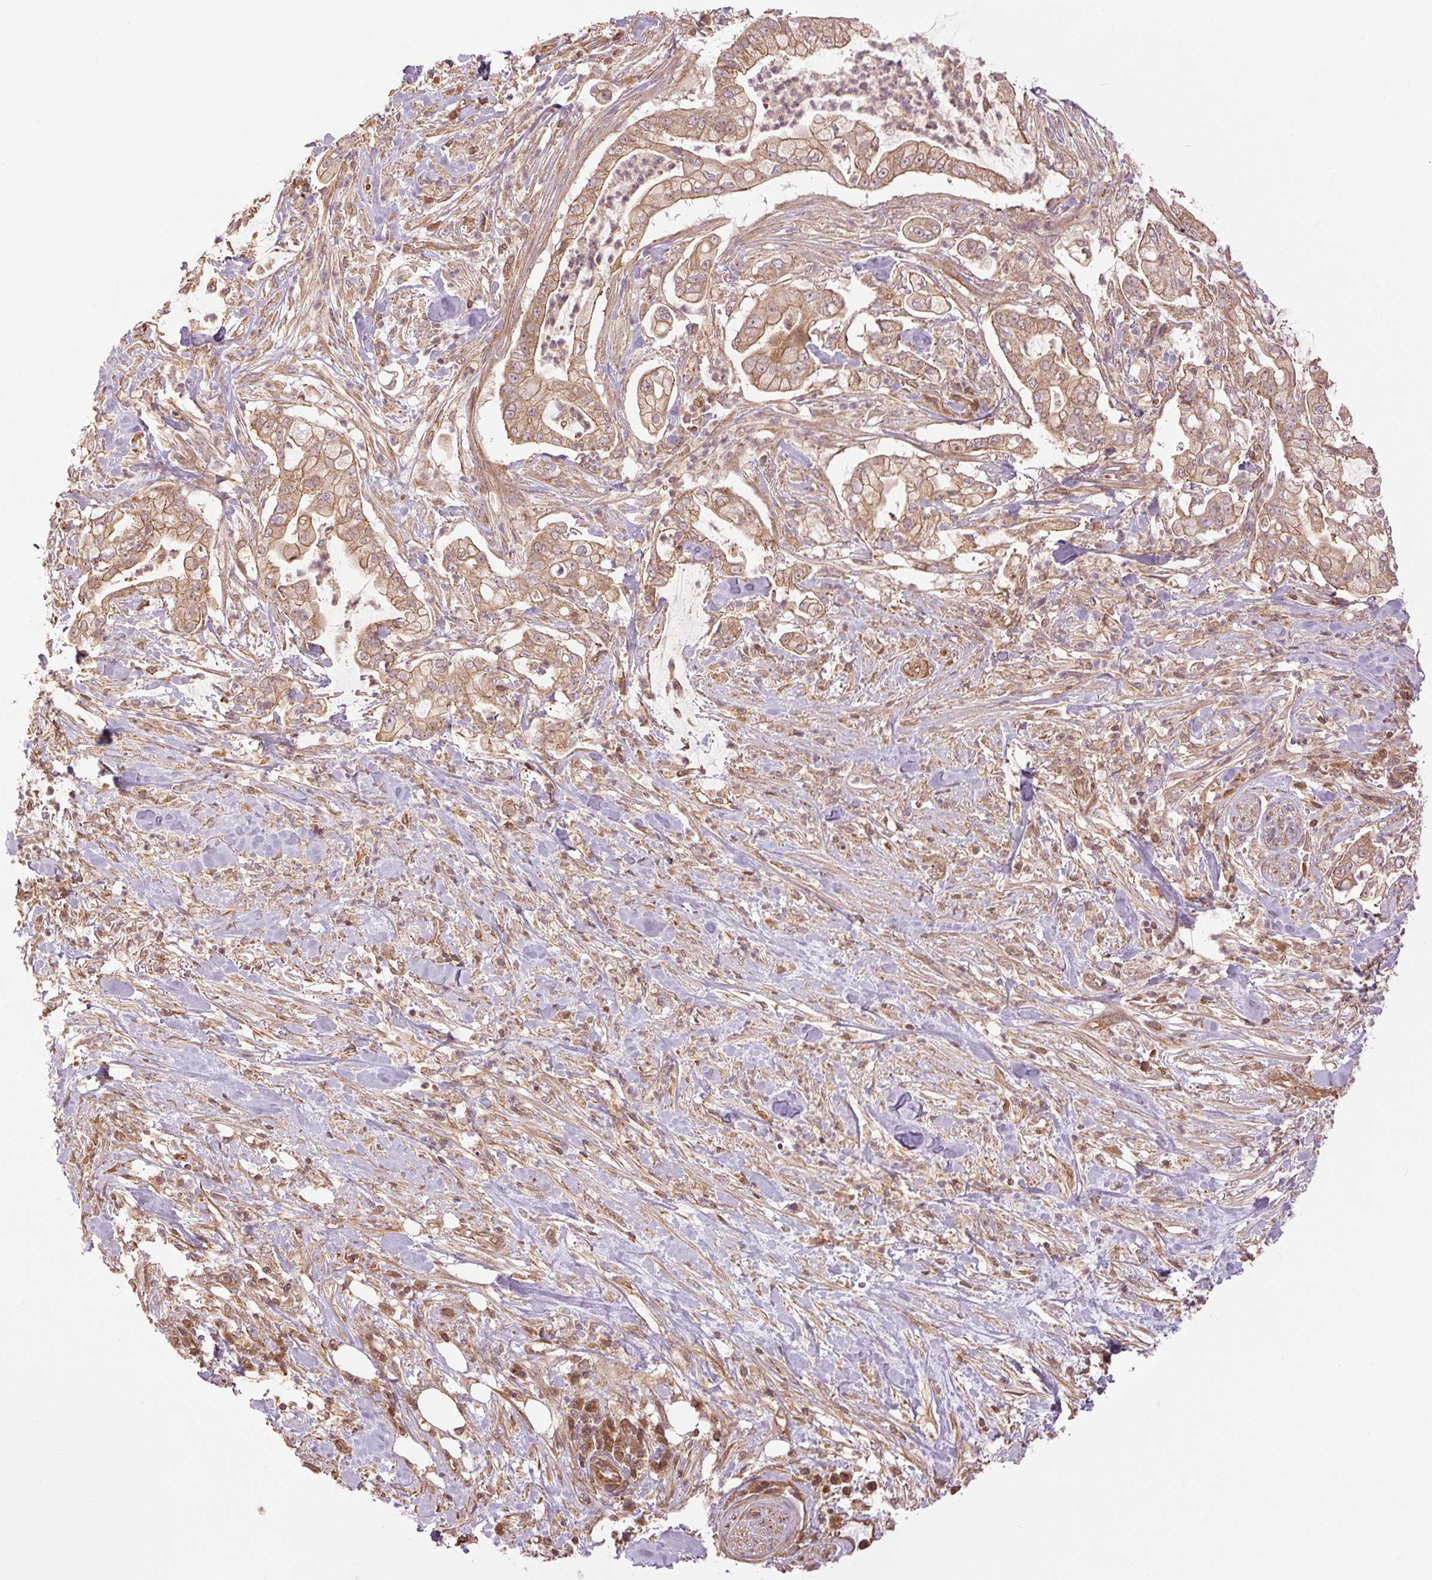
{"staining": {"intensity": "weak", "quantity": ">75%", "location": "cytoplasmic/membranous"}, "tissue": "pancreatic cancer", "cell_type": "Tumor cells", "image_type": "cancer", "snomed": [{"axis": "morphology", "description": "Adenocarcinoma, NOS"}, {"axis": "topography", "description": "Pancreas"}], "caption": "IHC of human pancreatic adenocarcinoma demonstrates low levels of weak cytoplasmic/membranous staining in approximately >75% of tumor cells.", "gene": "STARD7", "patient": {"sex": "female", "age": 69}}